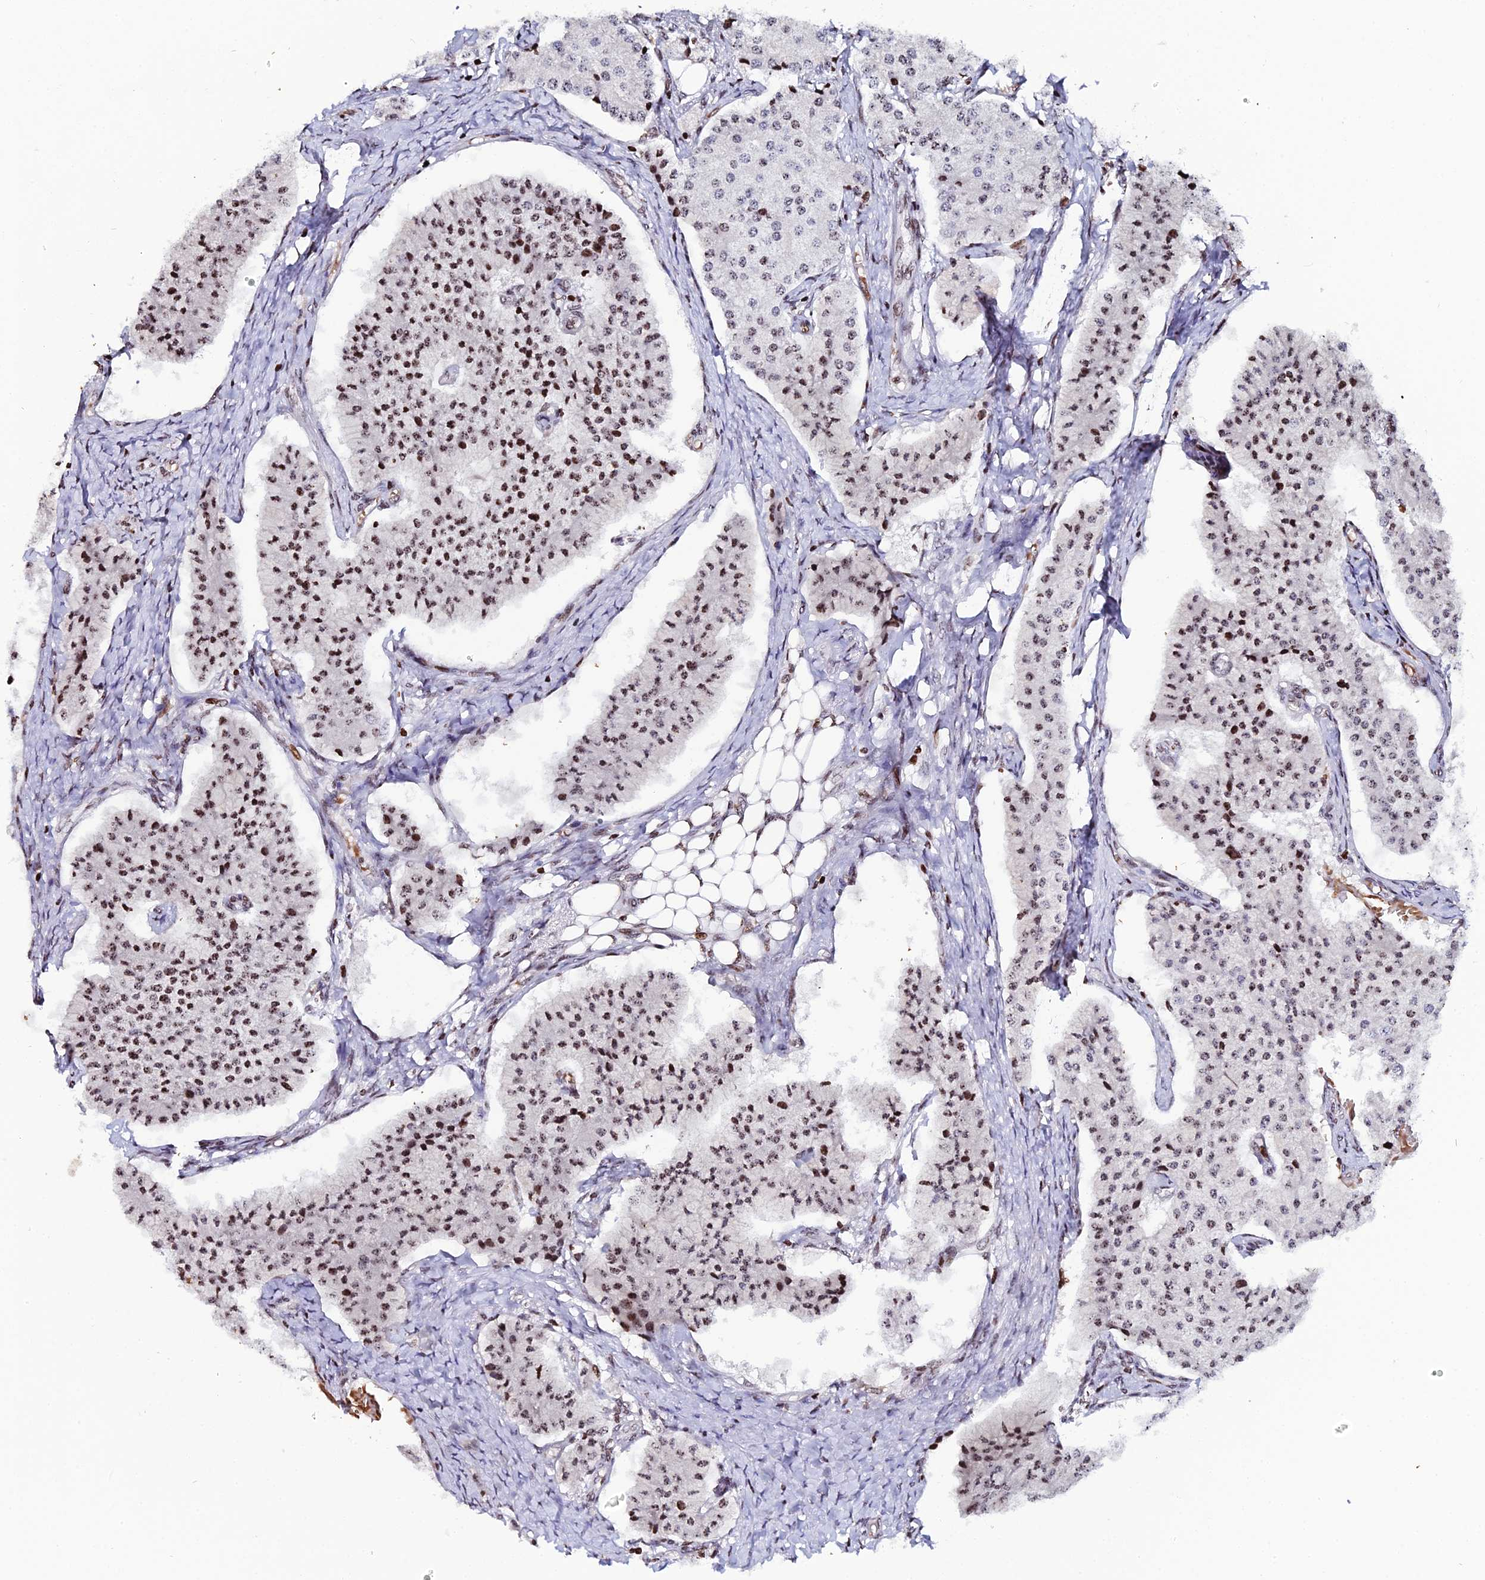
{"staining": {"intensity": "strong", "quantity": ">75%", "location": "nuclear"}, "tissue": "carcinoid", "cell_type": "Tumor cells", "image_type": "cancer", "snomed": [{"axis": "morphology", "description": "Carcinoid, malignant, NOS"}, {"axis": "topography", "description": "Colon"}], "caption": "Immunohistochemical staining of carcinoid demonstrates strong nuclear protein expression in approximately >75% of tumor cells.", "gene": "MYNN", "patient": {"sex": "female", "age": 52}}